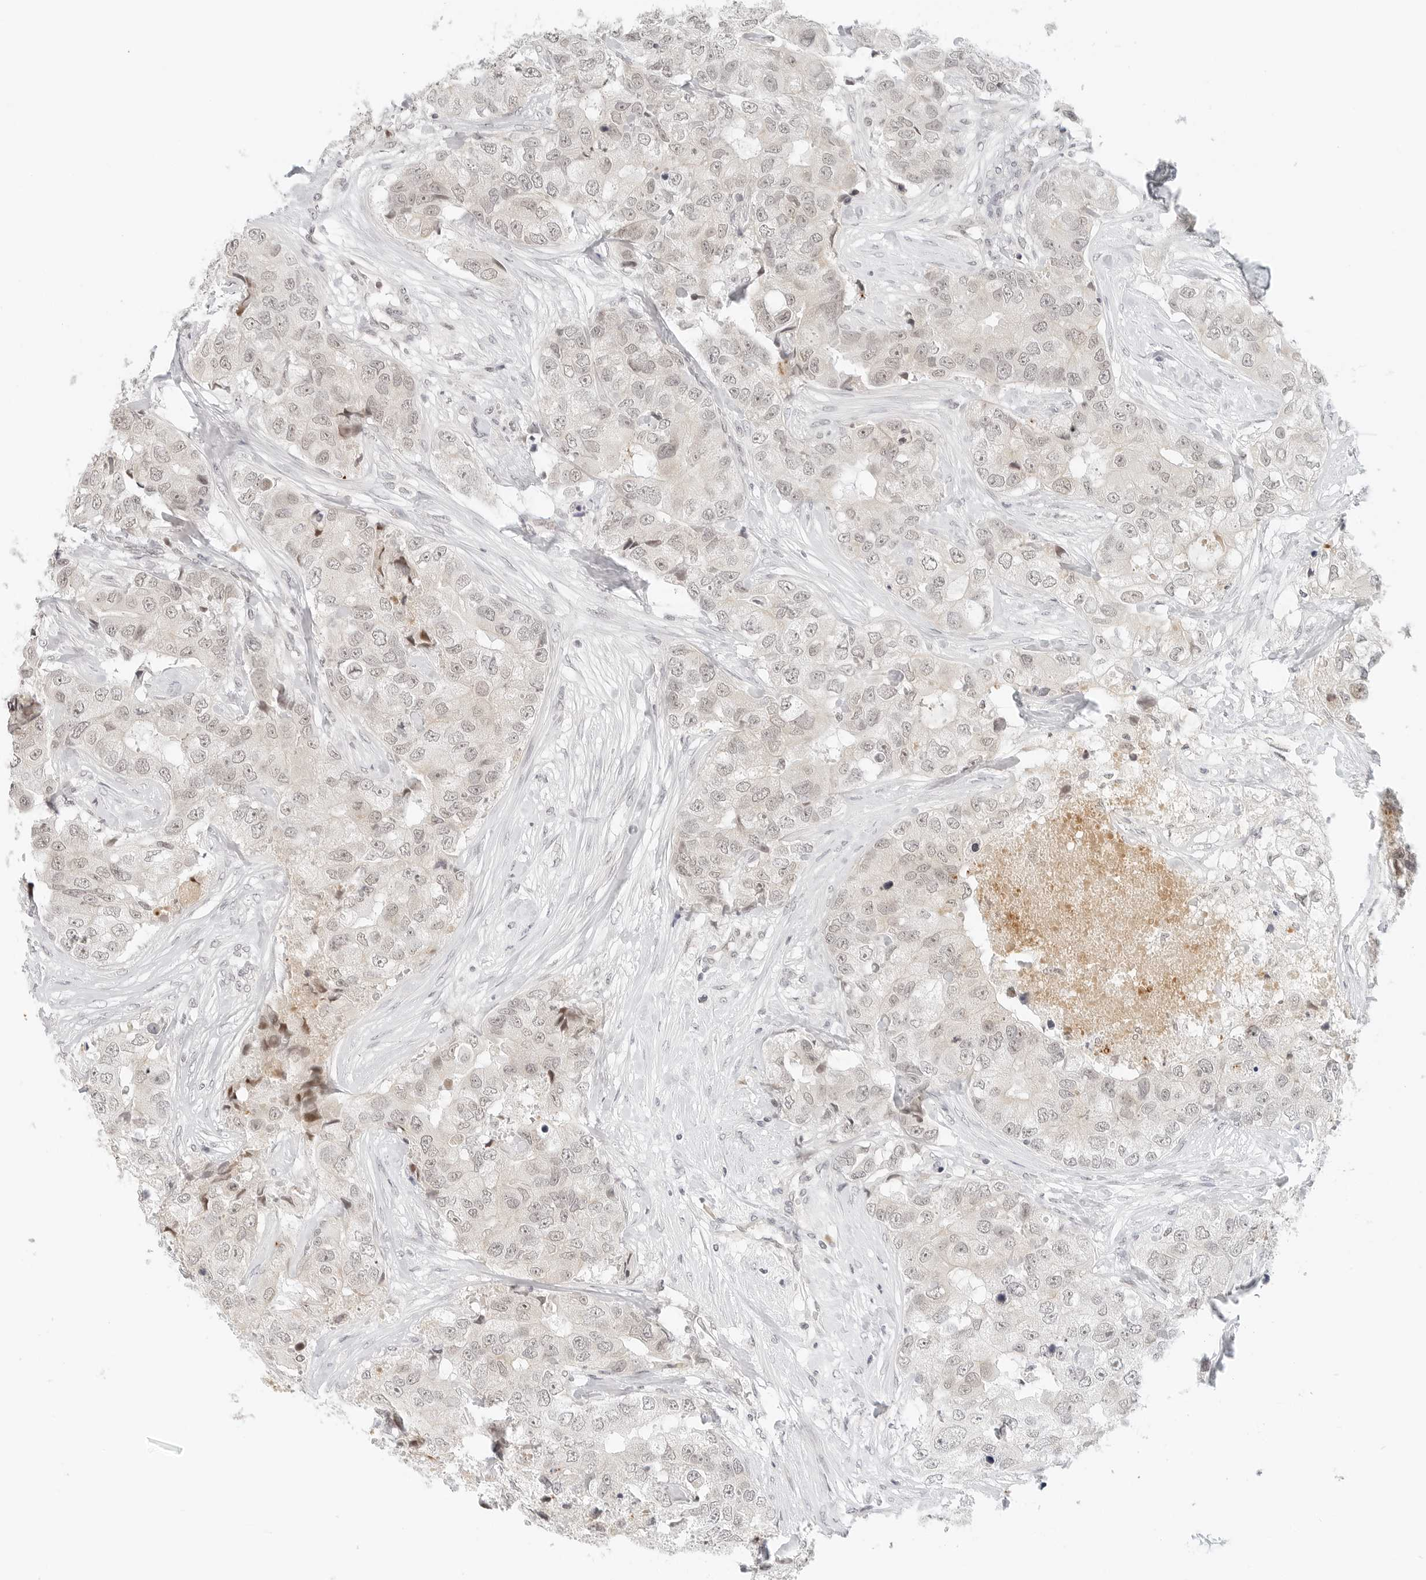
{"staining": {"intensity": "weak", "quantity": "<25%", "location": "nuclear"}, "tissue": "breast cancer", "cell_type": "Tumor cells", "image_type": "cancer", "snomed": [{"axis": "morphology", "description": "Duct carcinoma"}, {"axis": "topography", "description": "Breast"}], "caption": "This is an immunohistochemistry micrograph of breast intraductal carcinoma. There is no expression in tumor cells.", "gene": "NEO1", "patient": {"sex": "female", "age": 62}}